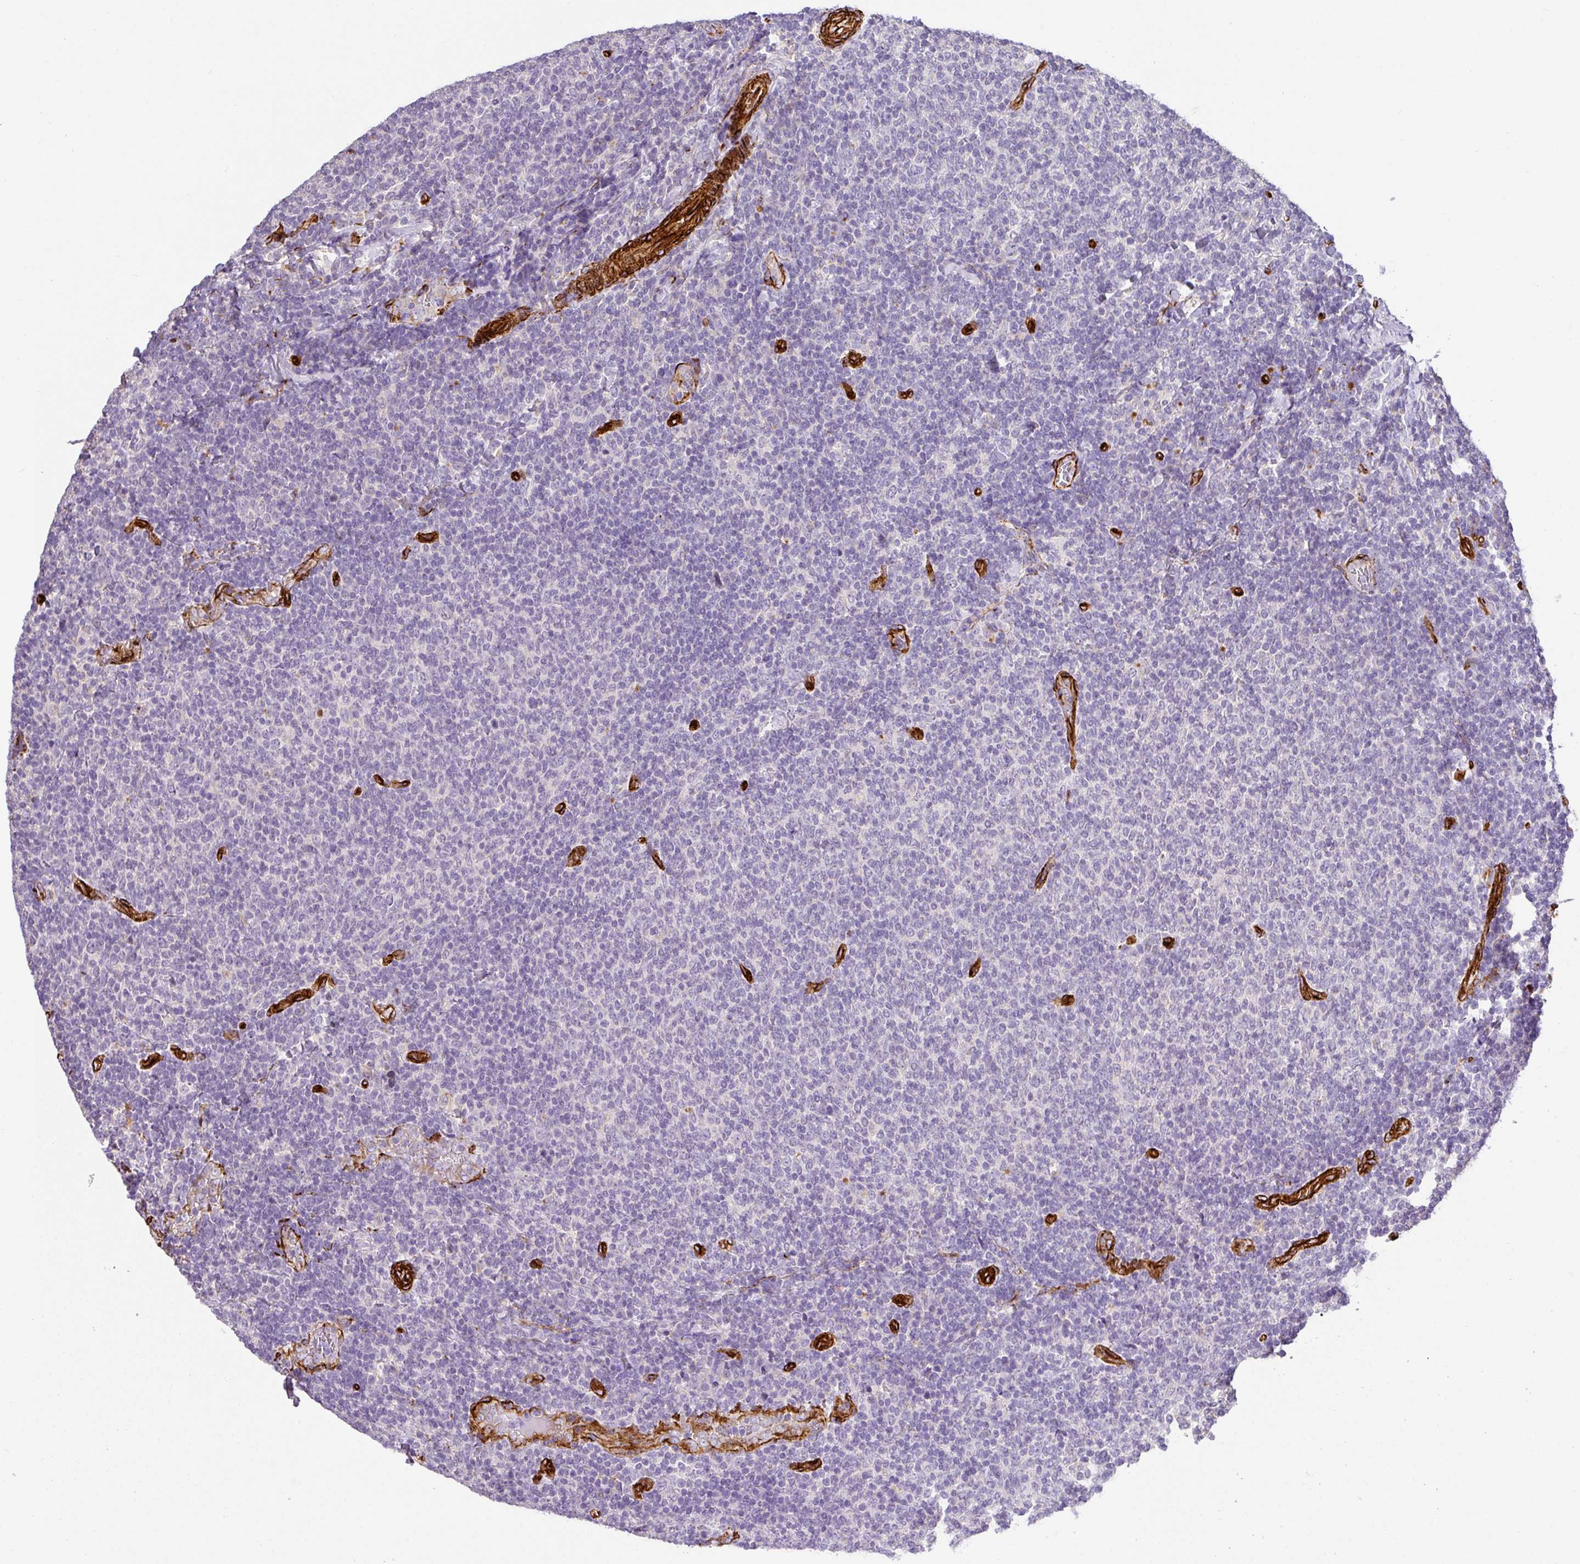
{"staining": {"intensity": "negative", "quantity": "none", "location": "none"}, "tissue": "lymphoma", "cell_type": "Tumor cells", "image_type": "cancer", "snomed": [{"axis": "morphology", "description": "Malignant lymphoma, non-Hodgkin's type, Low grade"}, {"axis": "topography", "description": "Lymph node"}], "caption": "Tumor cells show no significant protein staining in lymphoma.", "gene": "SLC25A17", "patient": {"sex": "male", "age": 52}}